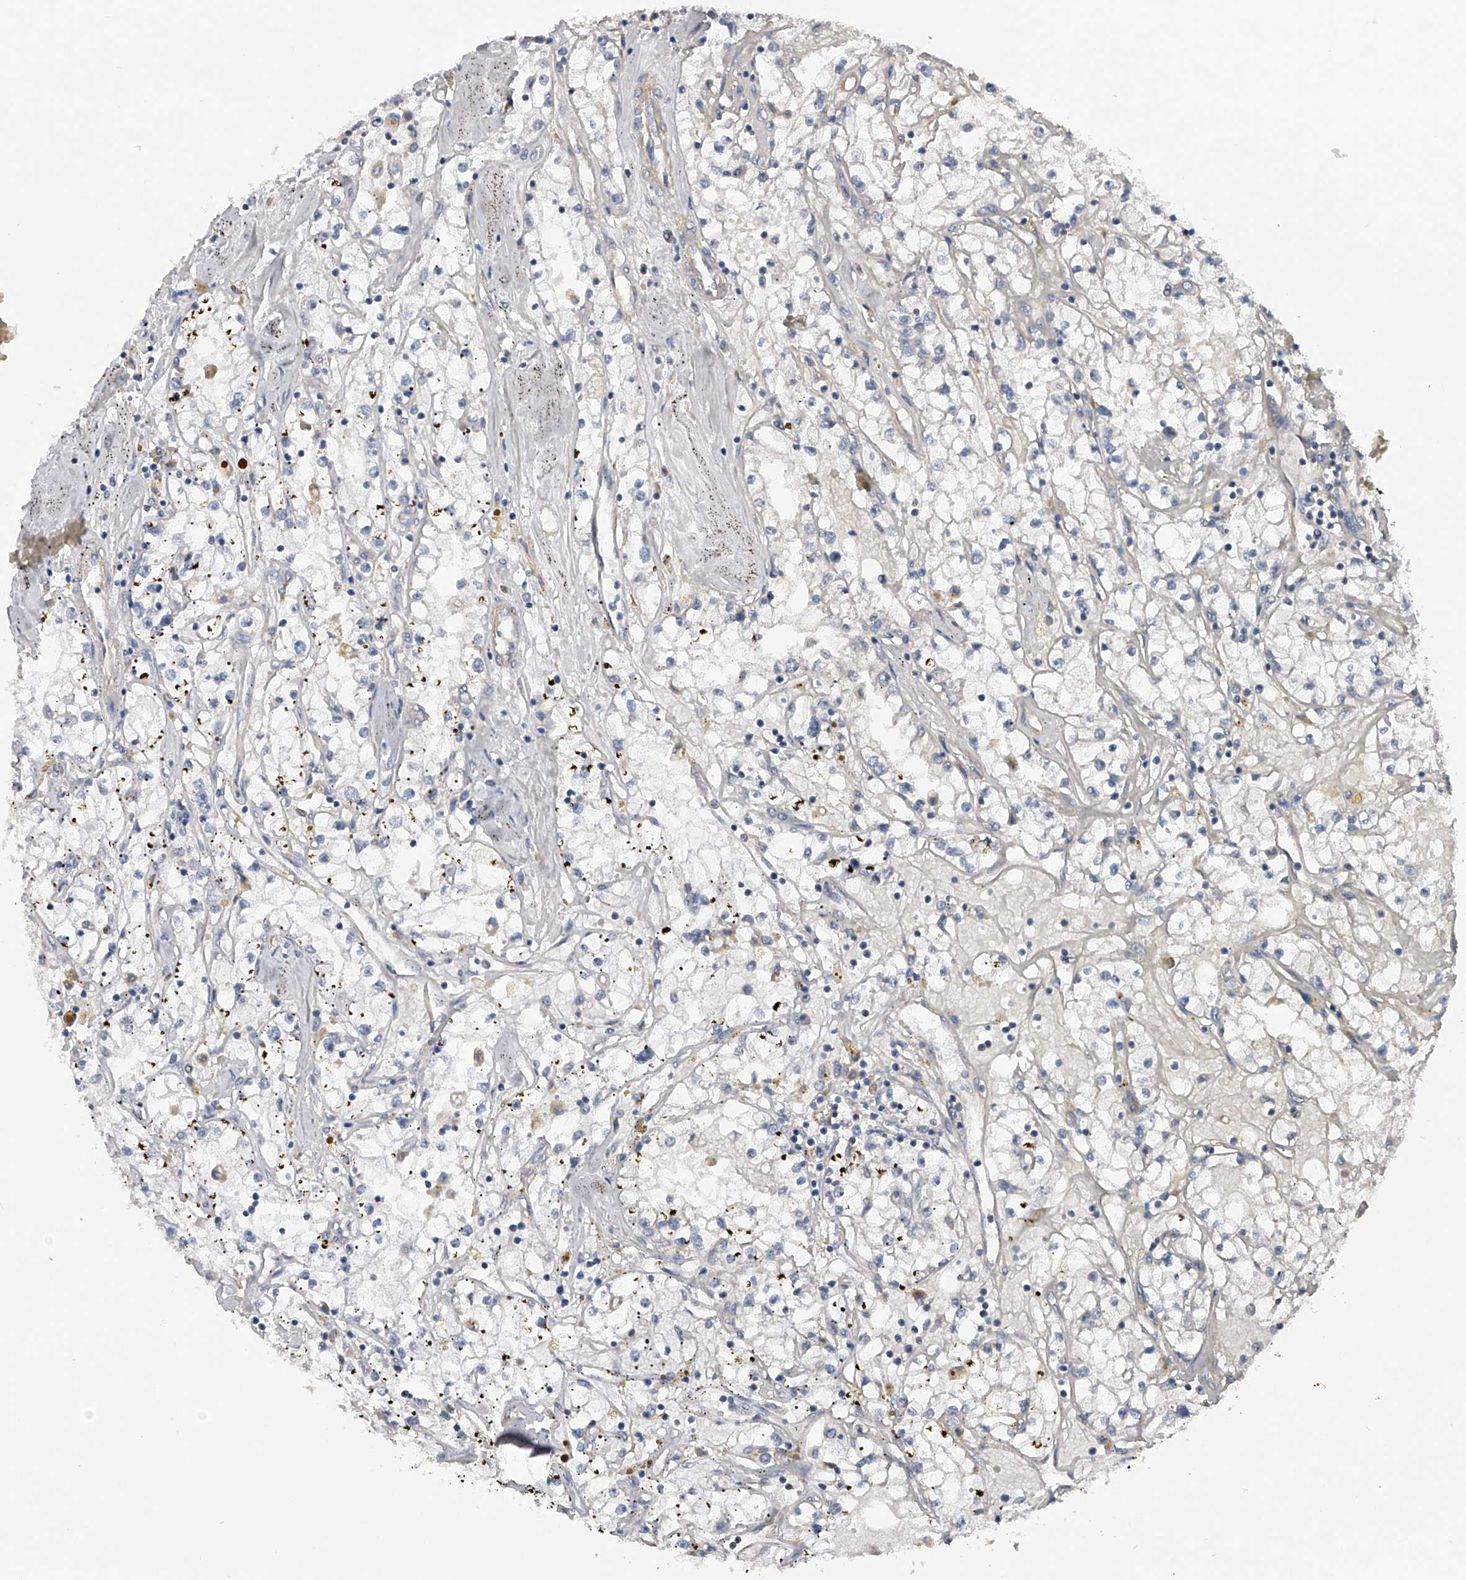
{"staining": {"intensity": "negative", "quantity": "none", "location": "none"}, "tissue": "renal cancer", "cell_type": "Tumor cells", "image_type": "cancer", "snomed": [{"axis": "morphology", "description": "Adenocarcinoma, NOS"}, {"axis": "topography", "description": "Kidney"}], "caption": "Immunohistochemical staining of renal cancer exhibits no significant expression in tumor cells.", "gene": "CFAP298", "patient": {"sex": "male", "age": 56}}